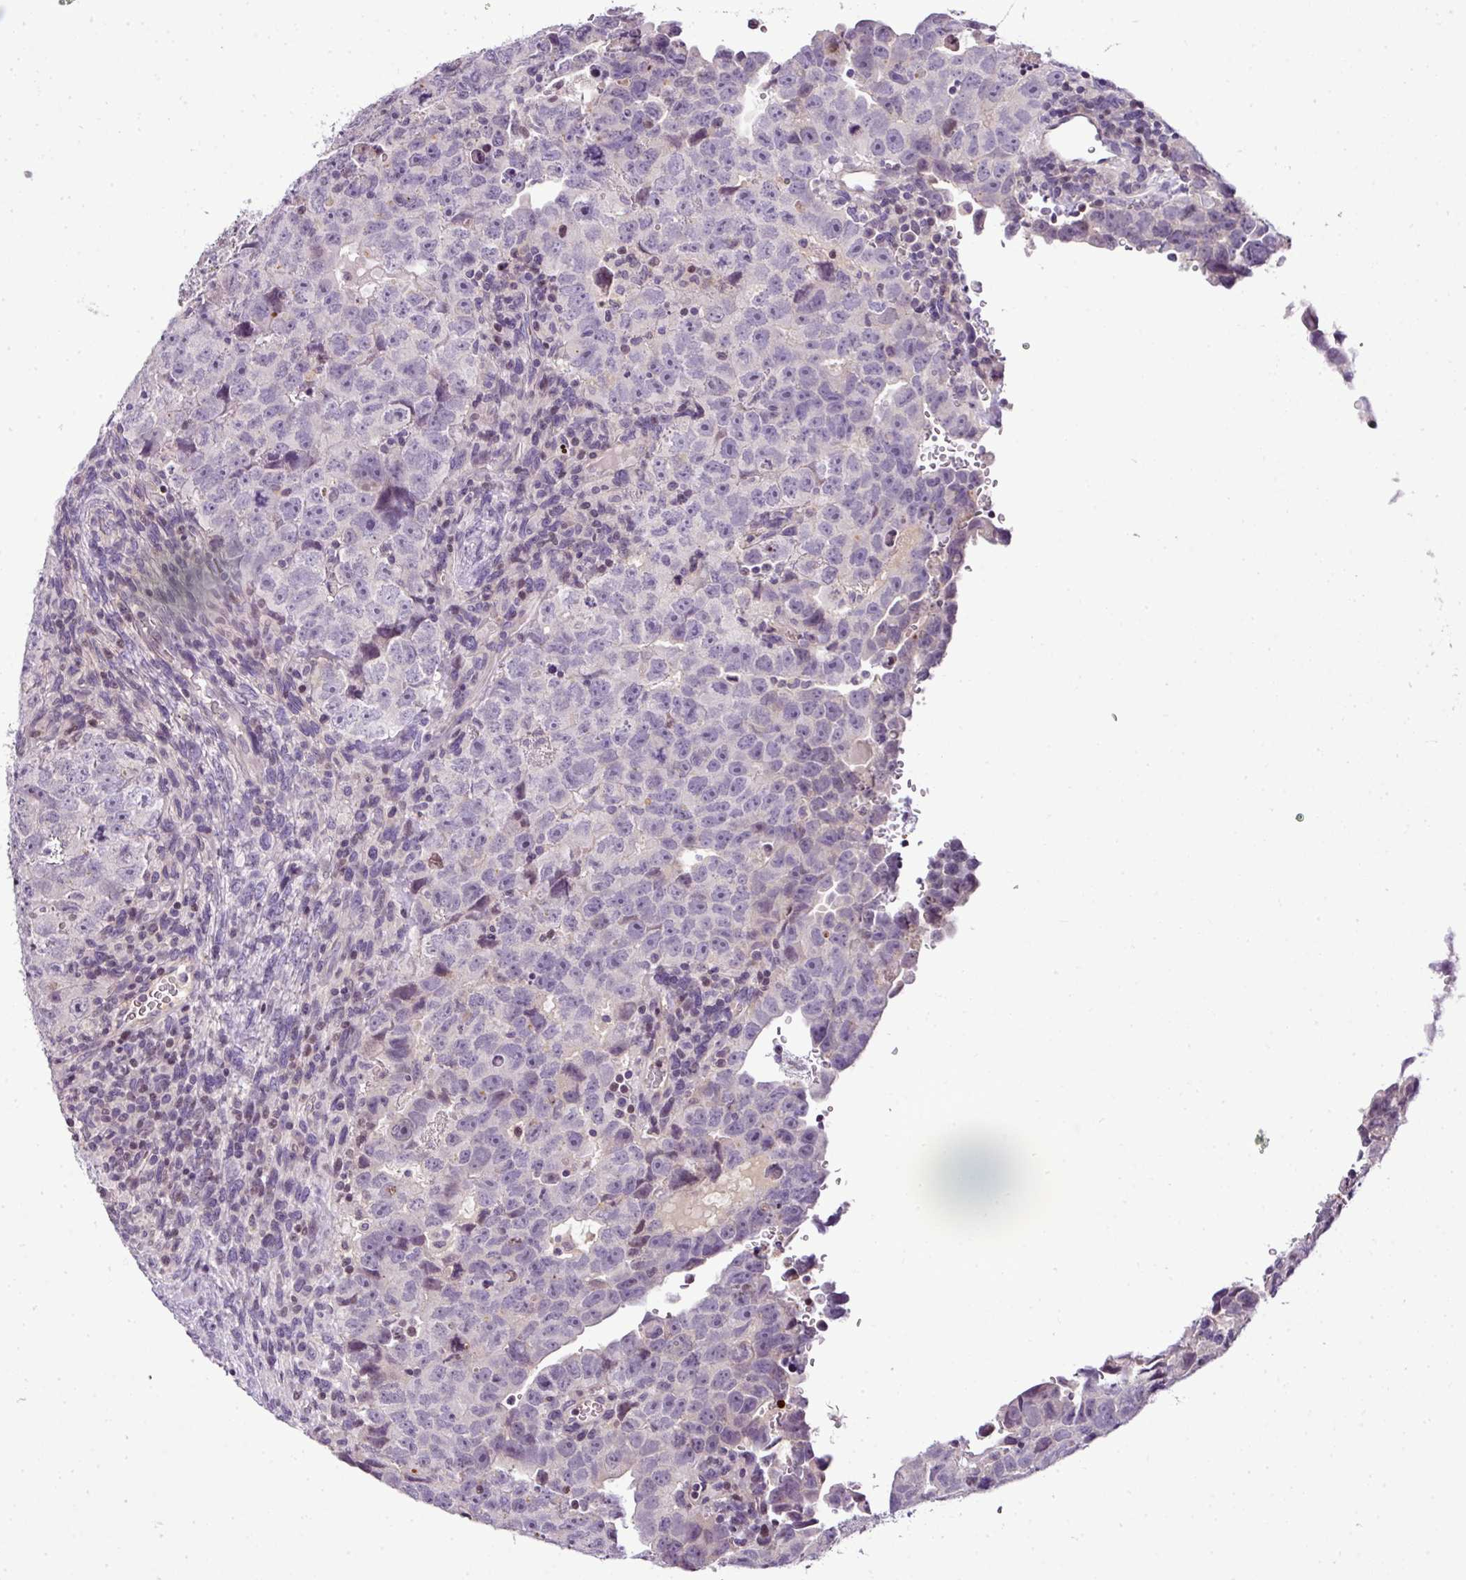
{"staining": {"intensity": "negative", "quantity": "none", "location": "none"}, "tissue": "testis cancer", "cell_type": "Tumor cells", "image_type": "cancer", "snomed": [{"axis": "morphology", "description": "Carcinoma, Embryonal, NOS"}, {"axis": "topography", "description": "Testis"}], "caption": "Tumor cells show no significant expression in testis cancer (embryonal carcinoma).", "gene": "TEX30", "patient": {"sex": "male", "age": 24}}